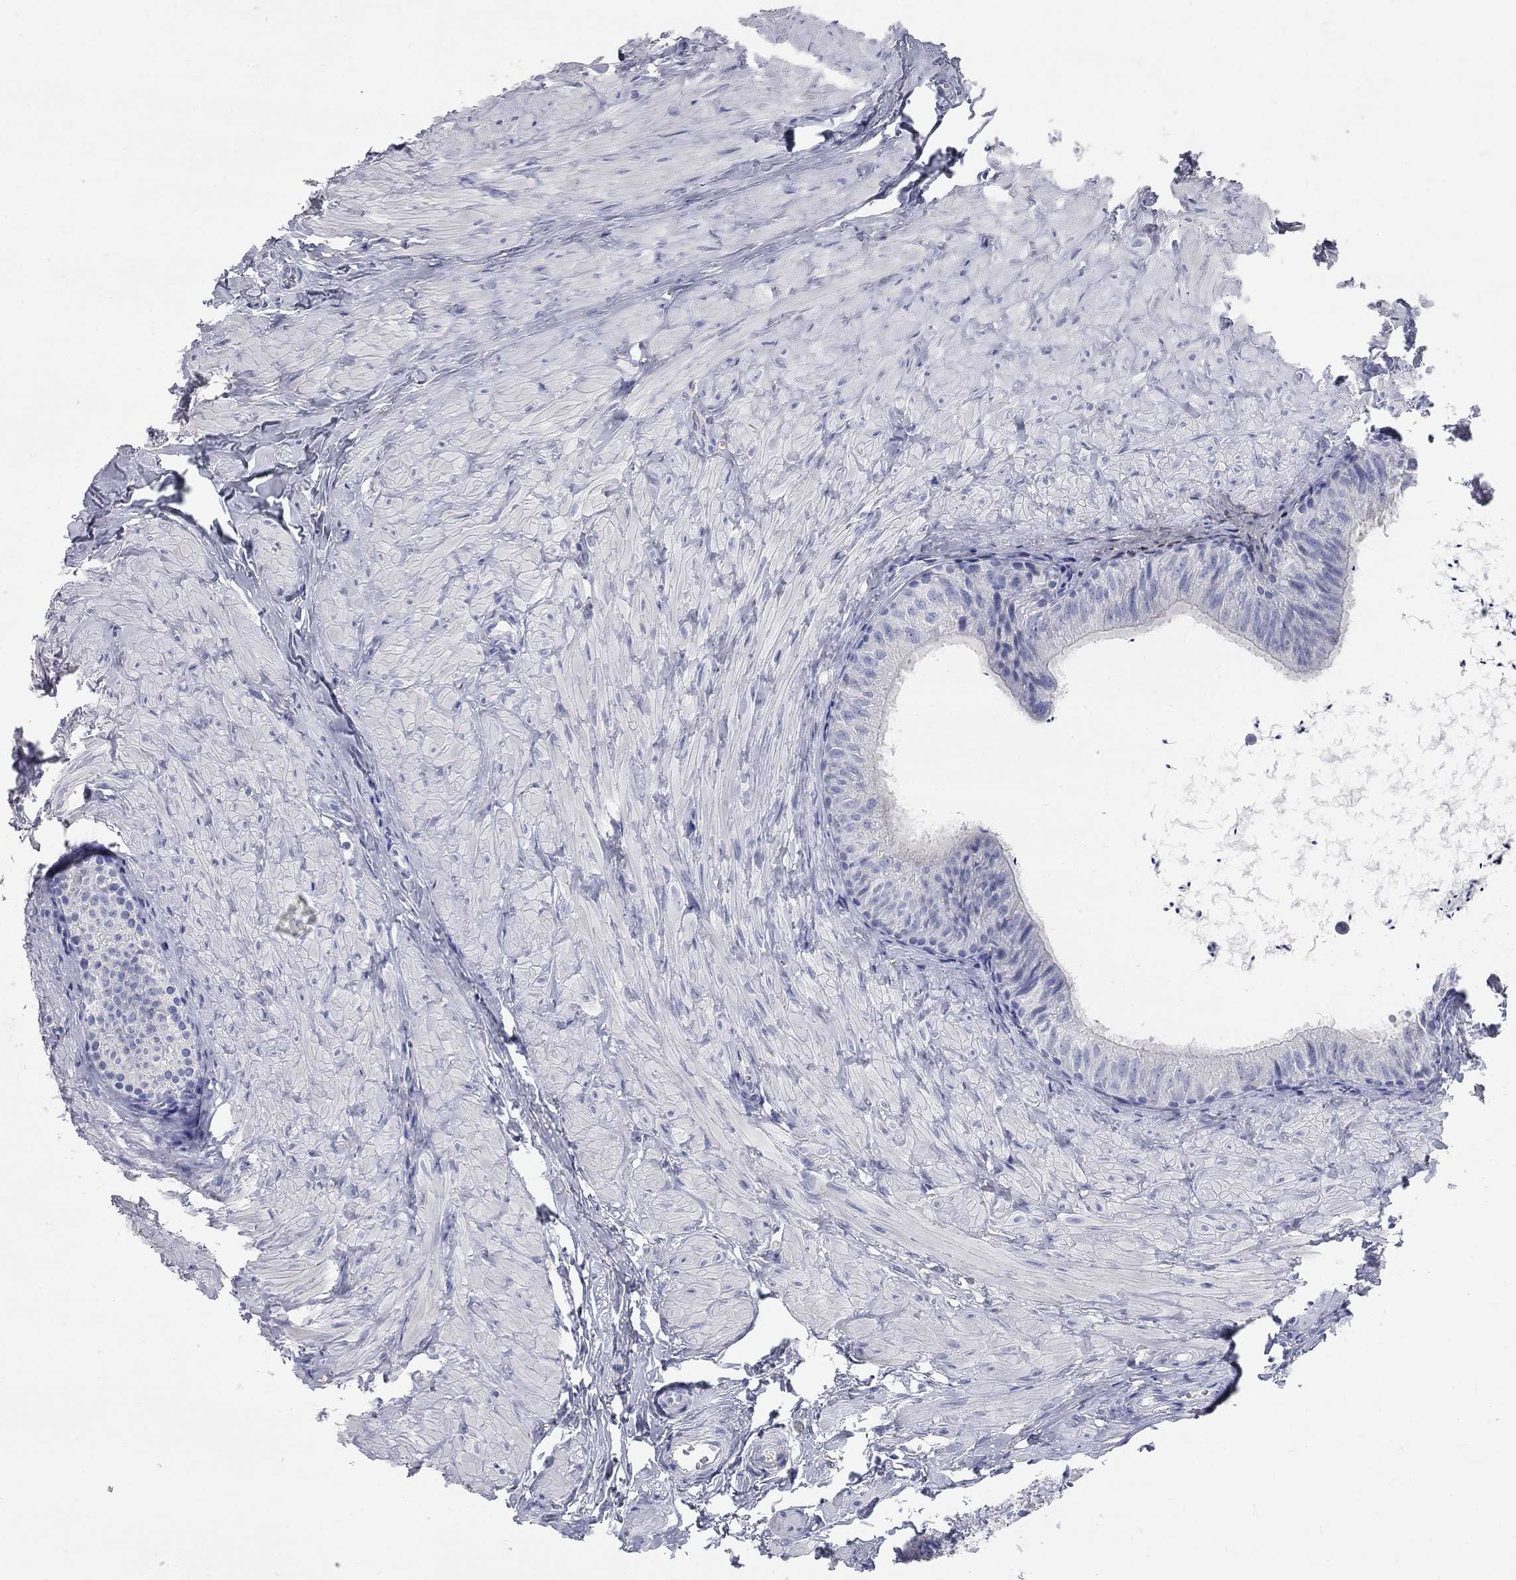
{"staining": {"intensity": "negative", "quantity": "none", "location": "none"}, "tissue": "epididymis", "cell_type": "Glandular cells", "image_type": "normal", "snomed": [{"axis": "morphology", "description": "Normal tissue, NOS"}, {"axis": "topography", "description": "Epididymis"}], "caption": "DAB (3,3'-diaminobenzidine) immunohistochemical staining of unremarkable human epididymis shows no significant staining in glandular cells.", "gene": "AOX1", "patient": {"sex": "male", "age": 32}}